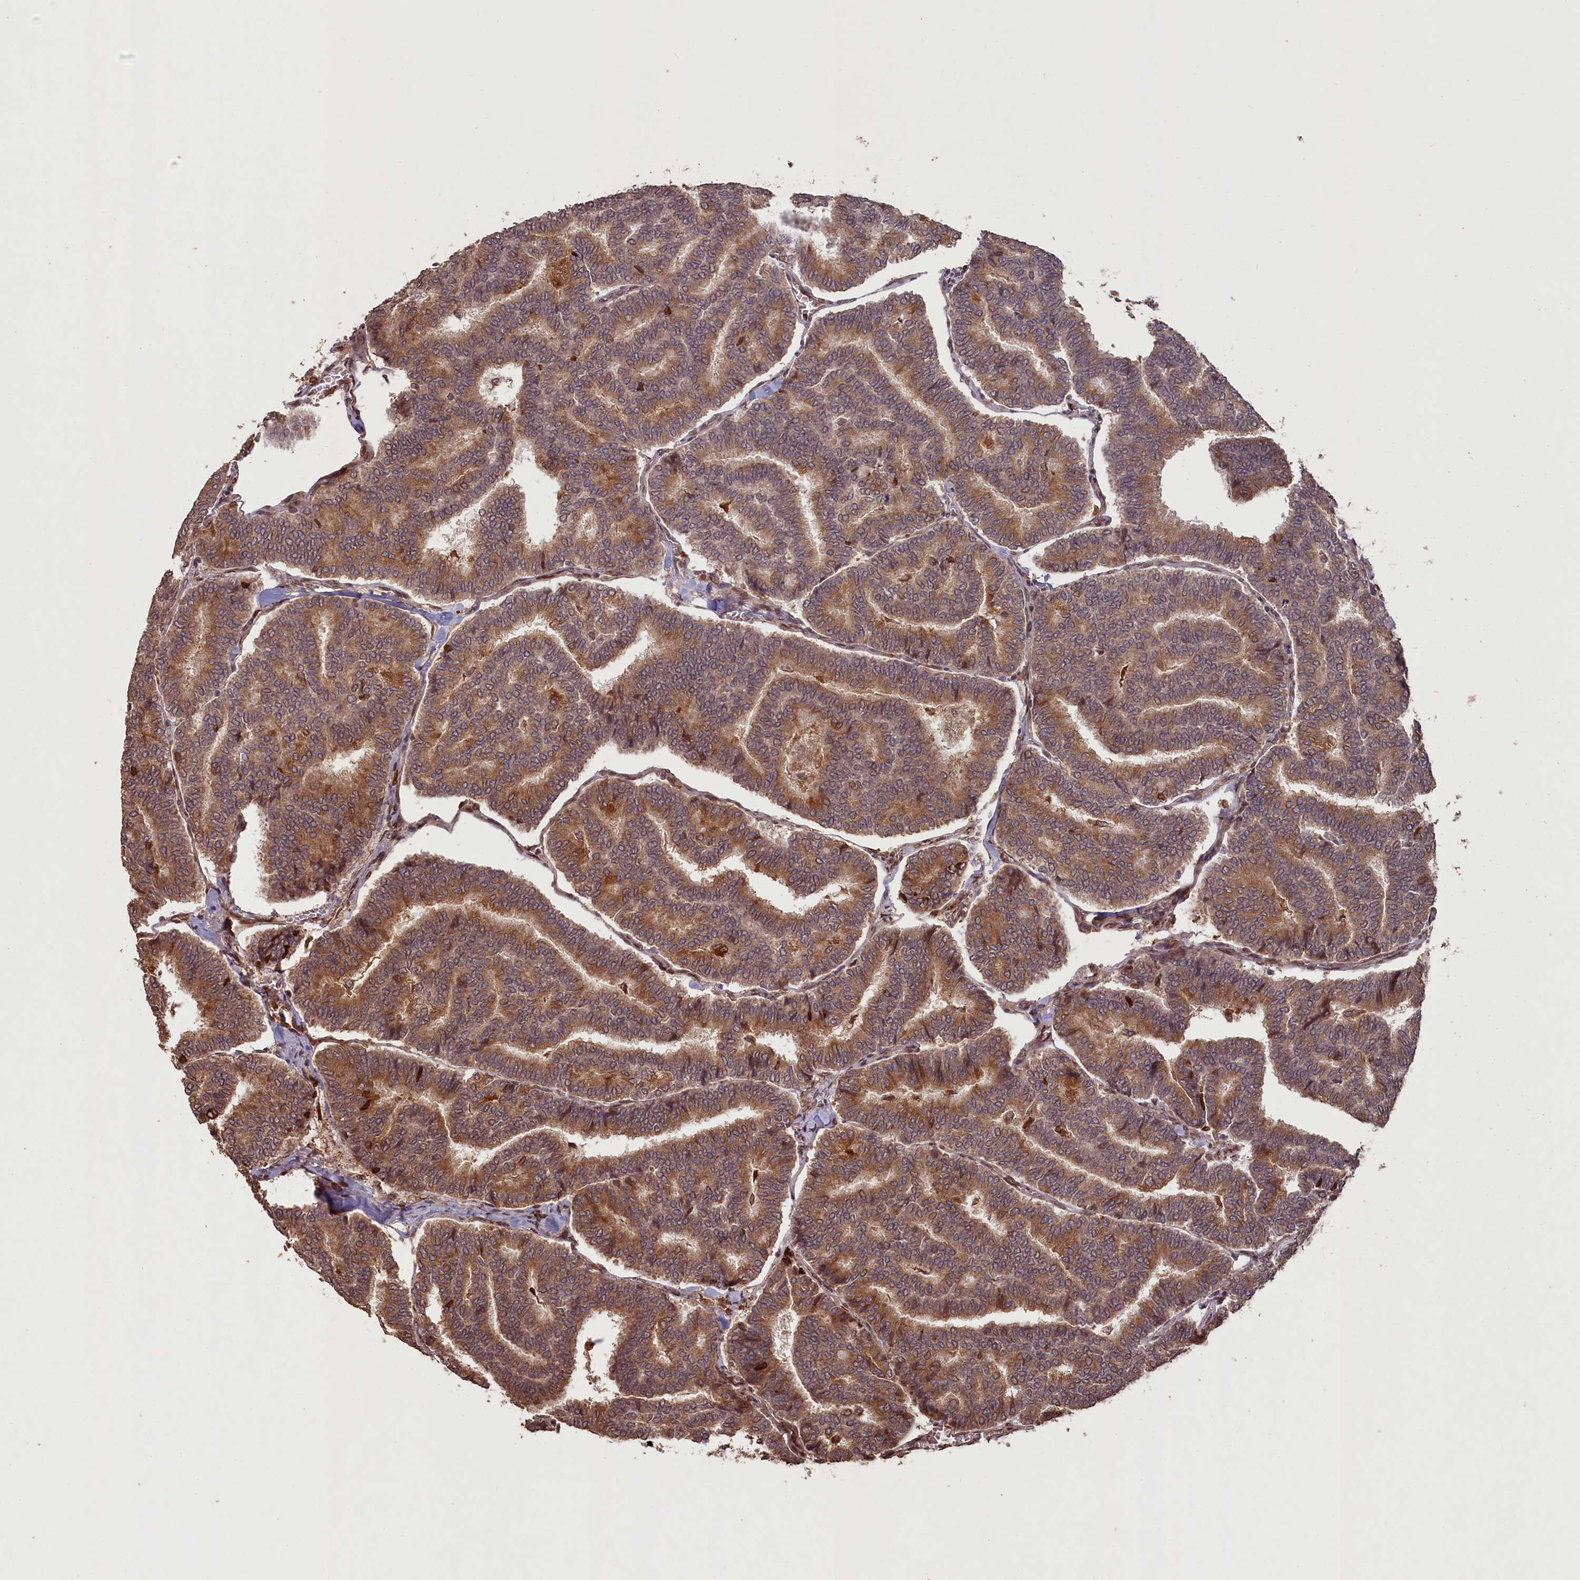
{"staining": {"intensity": "moderate", "quantity": ">75%", "location": "cytoplasmic/membranous"}, "tissue": "thyroid cancer", "cell_type": "Tumor cells", "image_type": "cancer", "snomed": [{"axis": "morphology", "description": "Papillary adenocarcinoma, NOS"}, {"axis": "topography", "description": "Thyroid gland"}], "caption": "DAB immunohistochemical staining of papillary adenocarcinoma (thyroid) shows moderate cytoplasmic/membranous protein expression in about >75% of tumor cells.", "gene": "SLC38A7", "patient": {"sex": "female", "age": 35}}